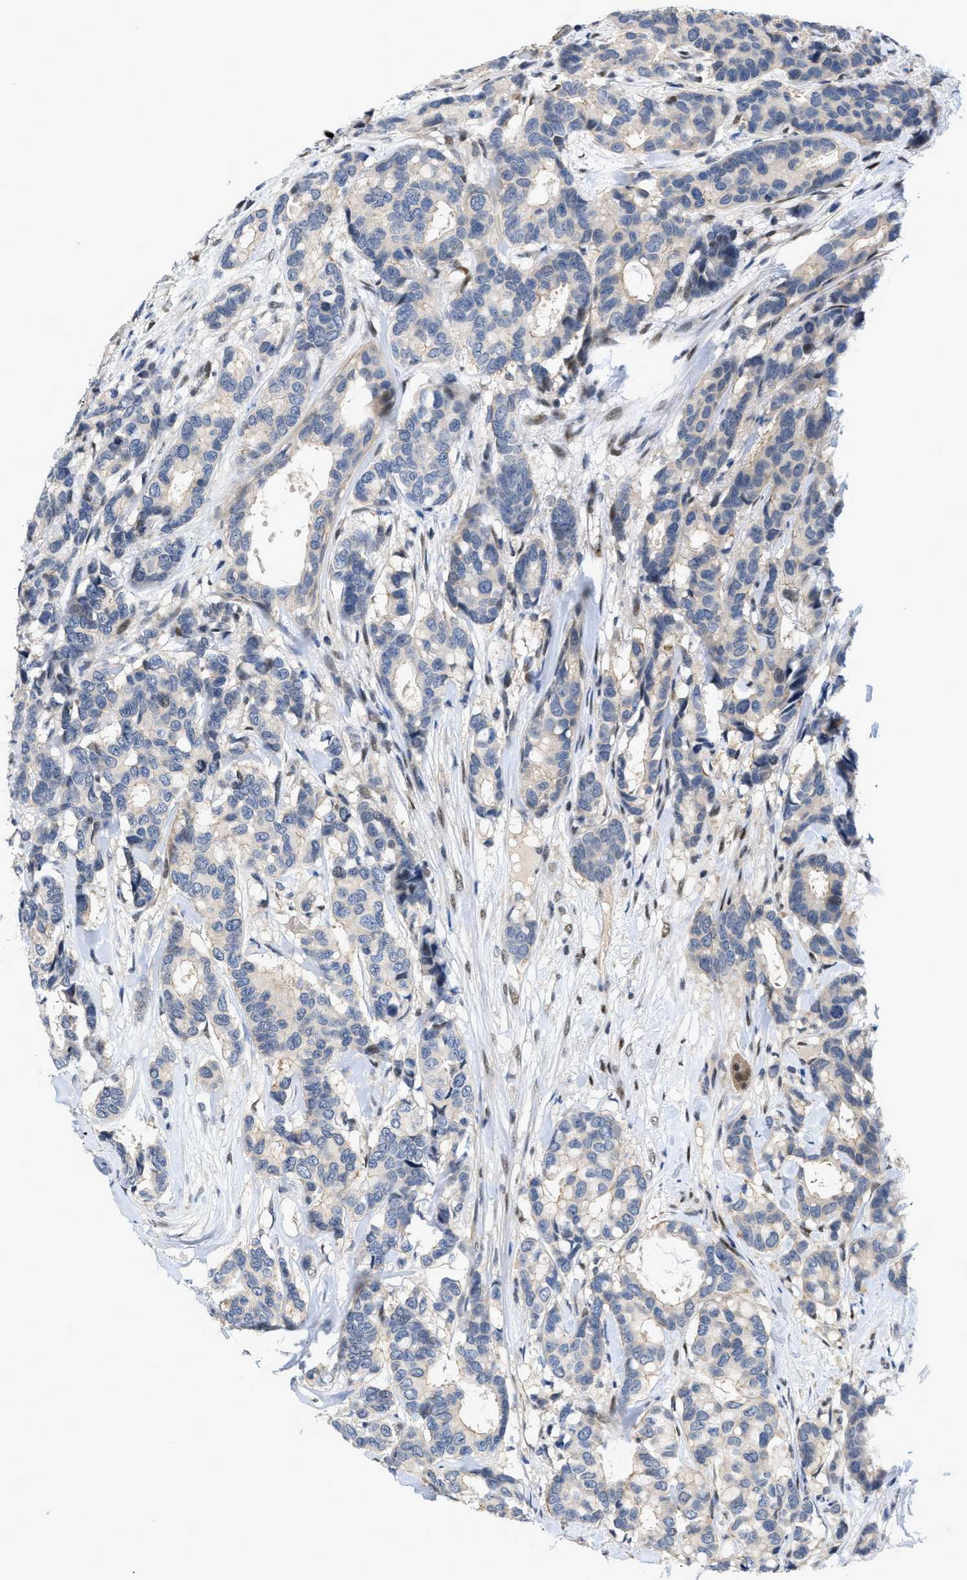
{"staining": {"intensity": "negative", "quantity": "none", "location": "none"}, "tissue": "breast cancer", "cell_type": "Tumor cells", "image_type": "cancer", "snomed": [{"axis": "morphology", "description": "Duct carcinoma"}, {"axis": "topography", "description": "Breast"}], "caption": "The image reveals no staining of tumor cells in breast cancer (intraductal carcinoma).", "gene": "VIP", "patient": {"sex": "female", "age": 87}}